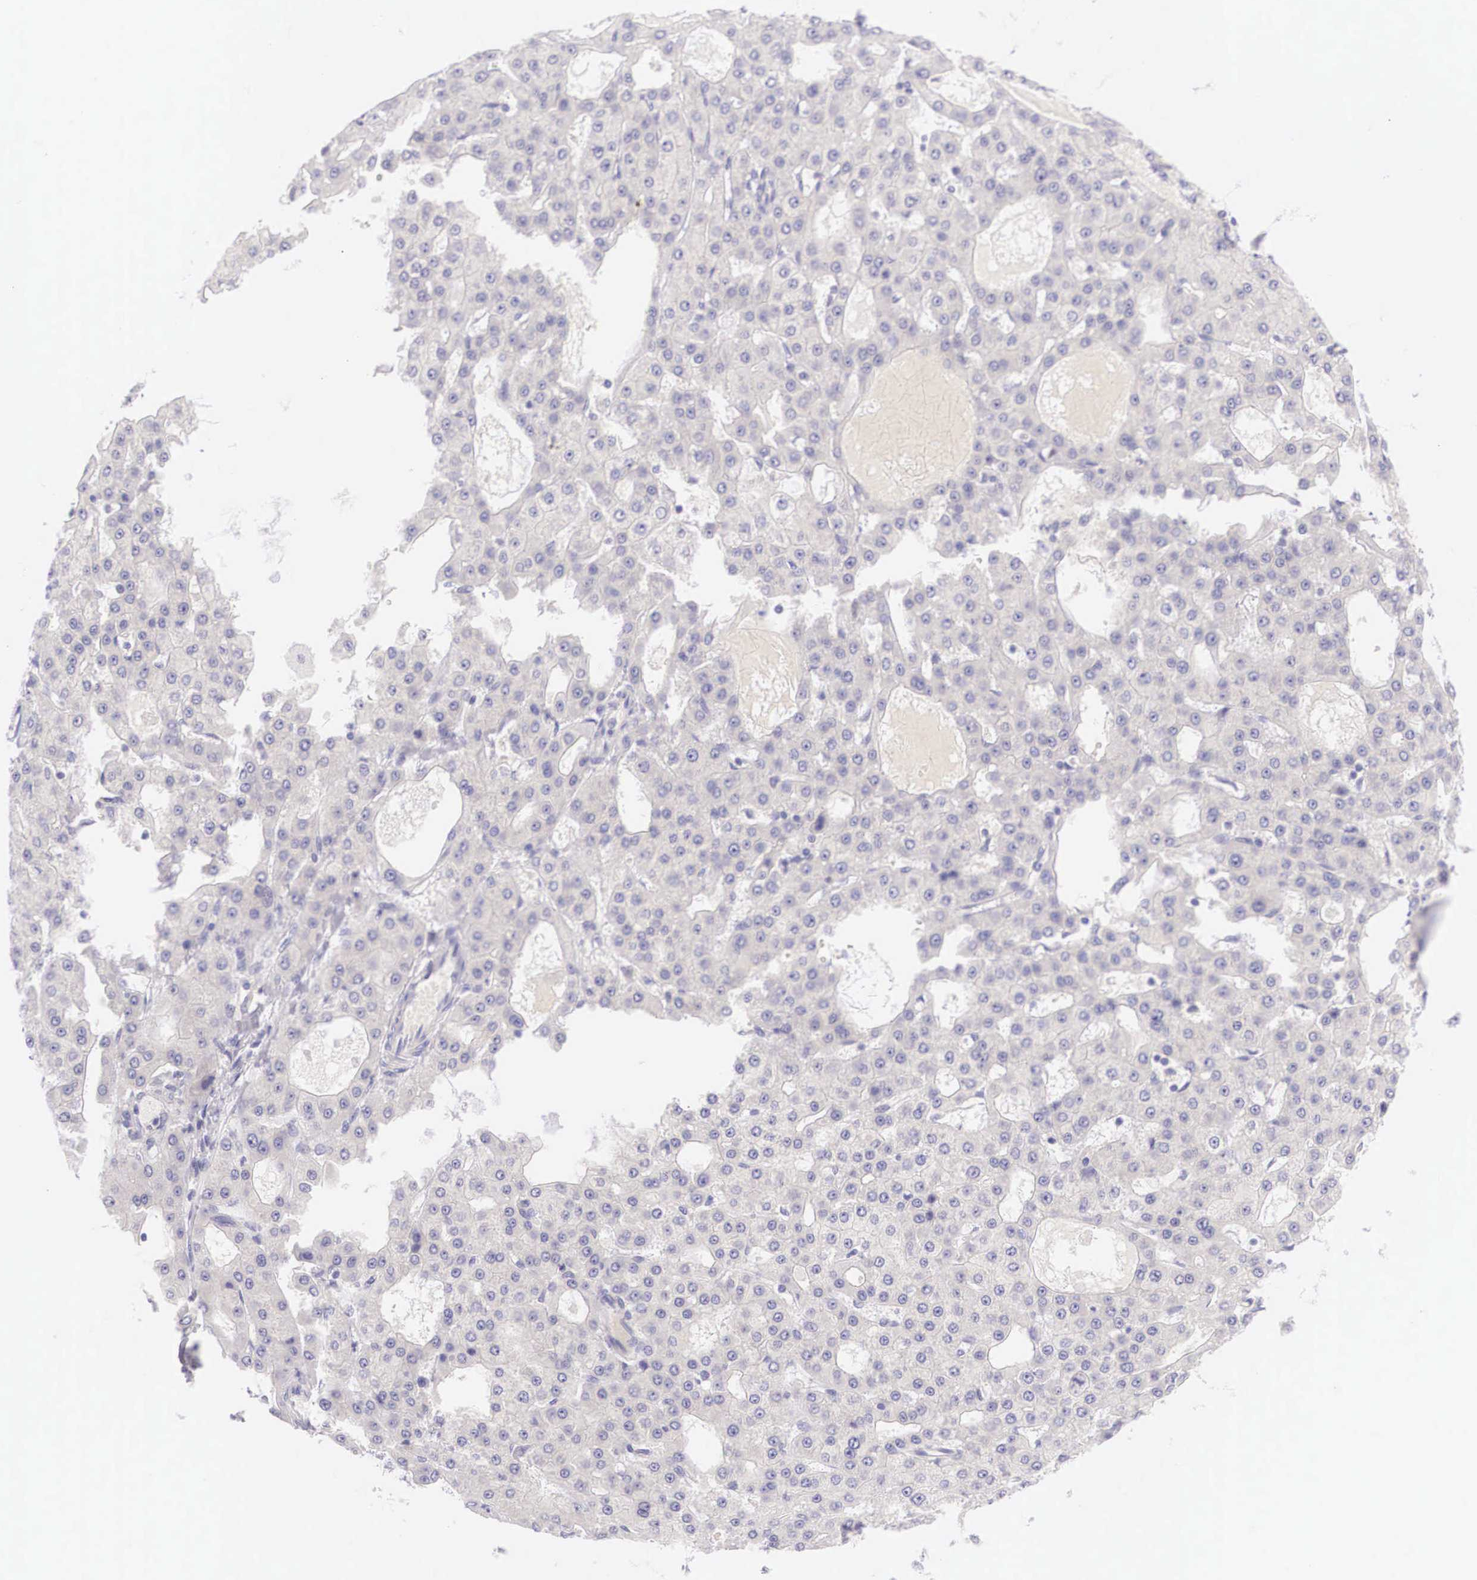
{"staining": {"intensity": "negative", "quantity": "none", "location": "none"}, "tissue": "liver cancer", "cell_type": "Tumor cells", "image_type": "cancer", "snomed": [{"axis": "morphology", "description": "Carcinoma, Hepatocellular, NOS"}, {"axis": "topography", "description": "Liver"}], "caption": "DAB (3,3'-diaminobenzidine) immunohistochemical staining of human liver hepatocellular carcinoma displays no significant expression in tumor cells.", "gene": "BCL6", "patient": {"sex": "male", "age": 47}}